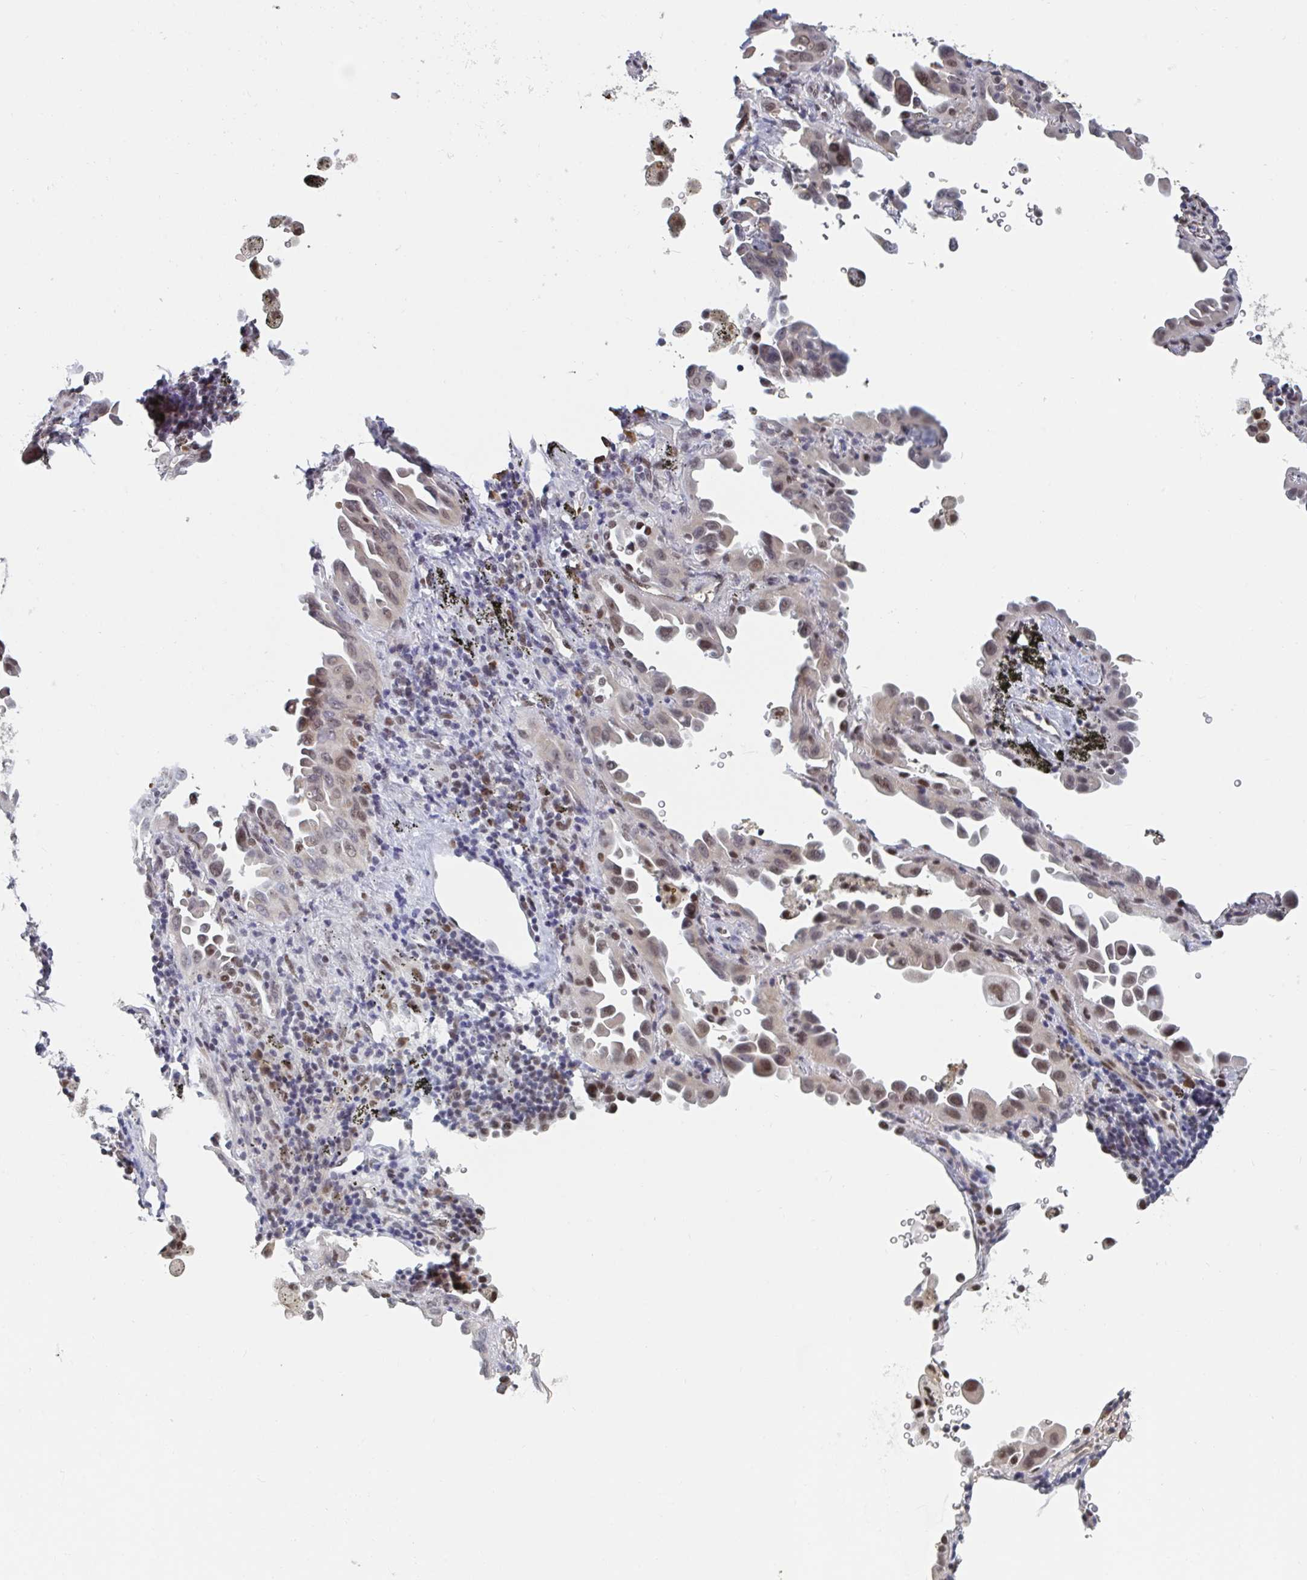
{"staining": {"intensity": "weak", "quantity": ">75%", "location": "nuclear"}, "tissue": "lung cancer", "cell_type": "Tumor cells", "image_type": "cancer", "snomed": [{"axis": "morphology", "description": "Adenocarcinoma, NOS"}, {"axis": "topography", "description": "Lung"}], "caption": "IHC of human adenocarcinoma (lung) exhibits low levels of weak nuclear staining in approximately >75% of tumor cells. (DAB = brown stain, brightfield microscopy at high magnification).", "gene": "BCL7B", "patient": {"sex": "male", "age": 68}}